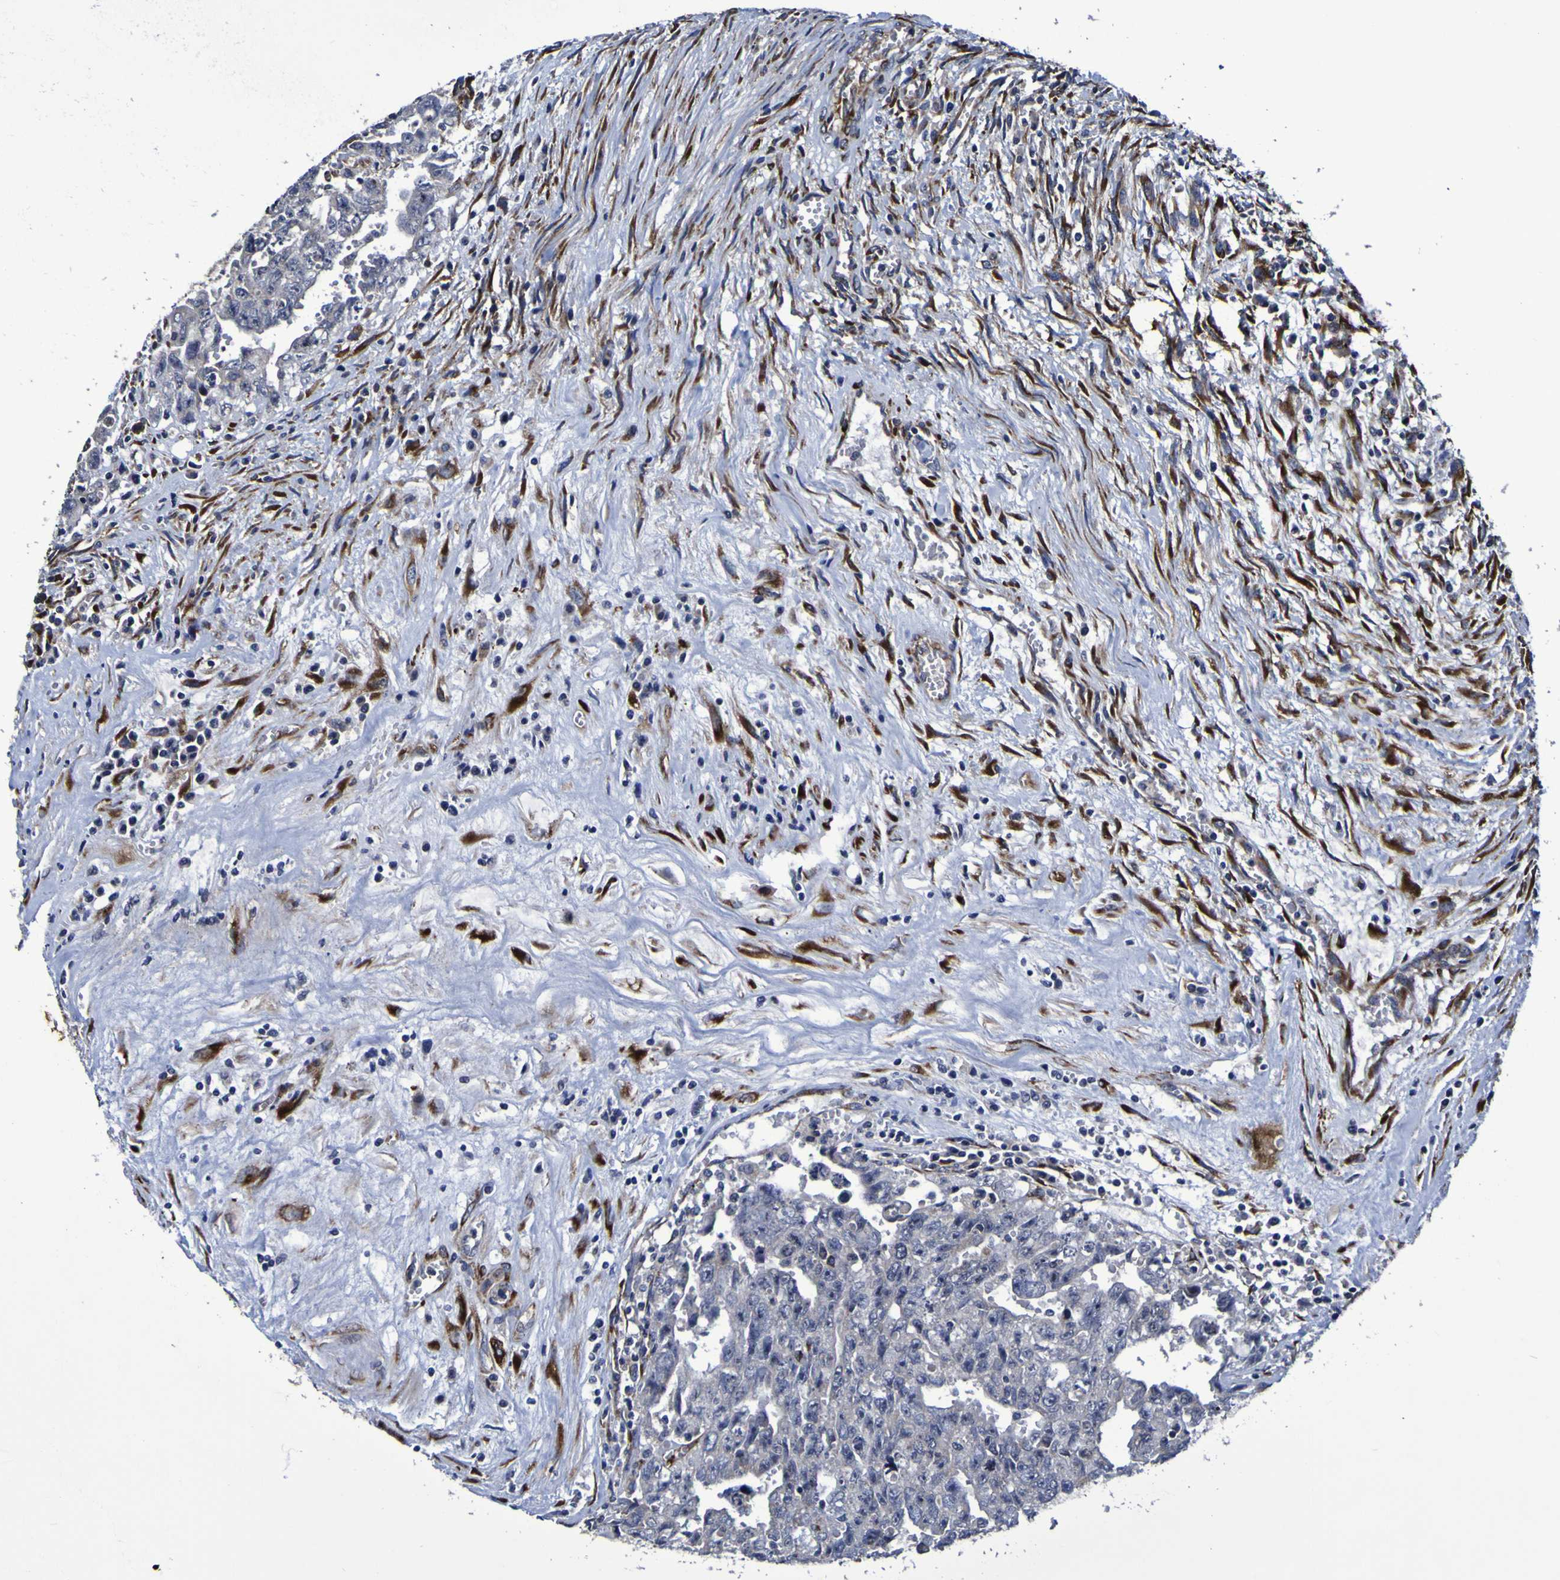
{"staining": {"intensity": "negative", "quantity": "none", "location": "none"}, "tissue": "testis cancer", "cell_type": "Tumor cells", "image_type": "cancer", "snomed": [{"axis": "morphology", "description": "Carcinoma, Embryonal, NOS"}, {"axis": "topography", "description": "Testis"}], "caption": "Micrograph shows no significant protein staining in tumor cells of testis cancer (embryonal carcinoma).", "gene": "P3H1", "patient": {"sex": "male", "age": 28}}